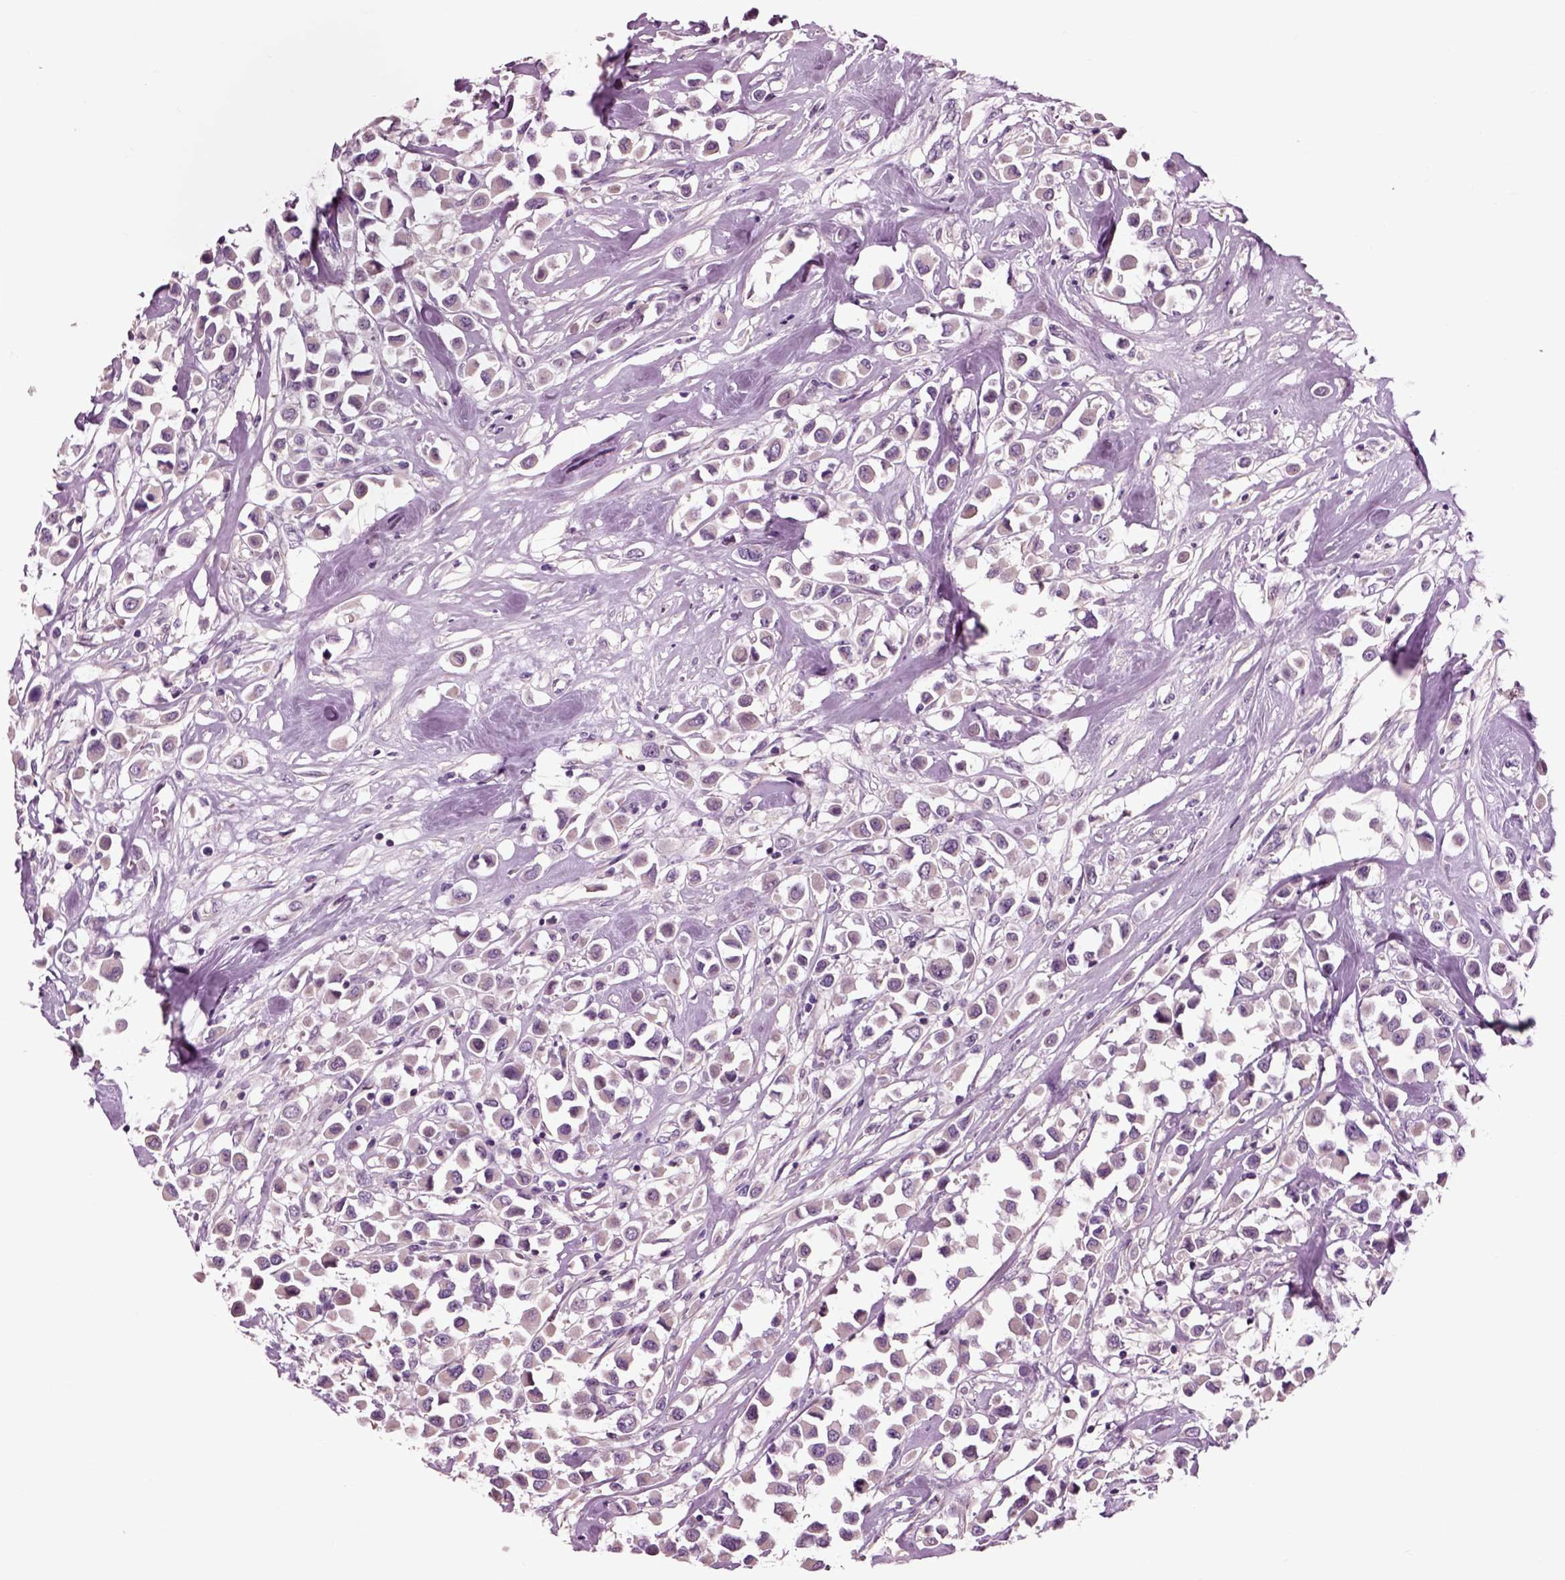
{"staining": {"intensity": "negative", "quantity": "none", "location": "none"}, "tissue": "breast cancer", "cell_type": "Tumor cells", "image_type": "cancer", "snomed": [{"axis": "morphology", "description": "Duct carcinoma"}, {"axis": "topography", "description": "Breast"}], "caption": "This is an IHC histopathology image of breast cancer. There is no expression in tumor cells.", "gene": "CHGB", "patient": {"sex": "female", "age": 61}}